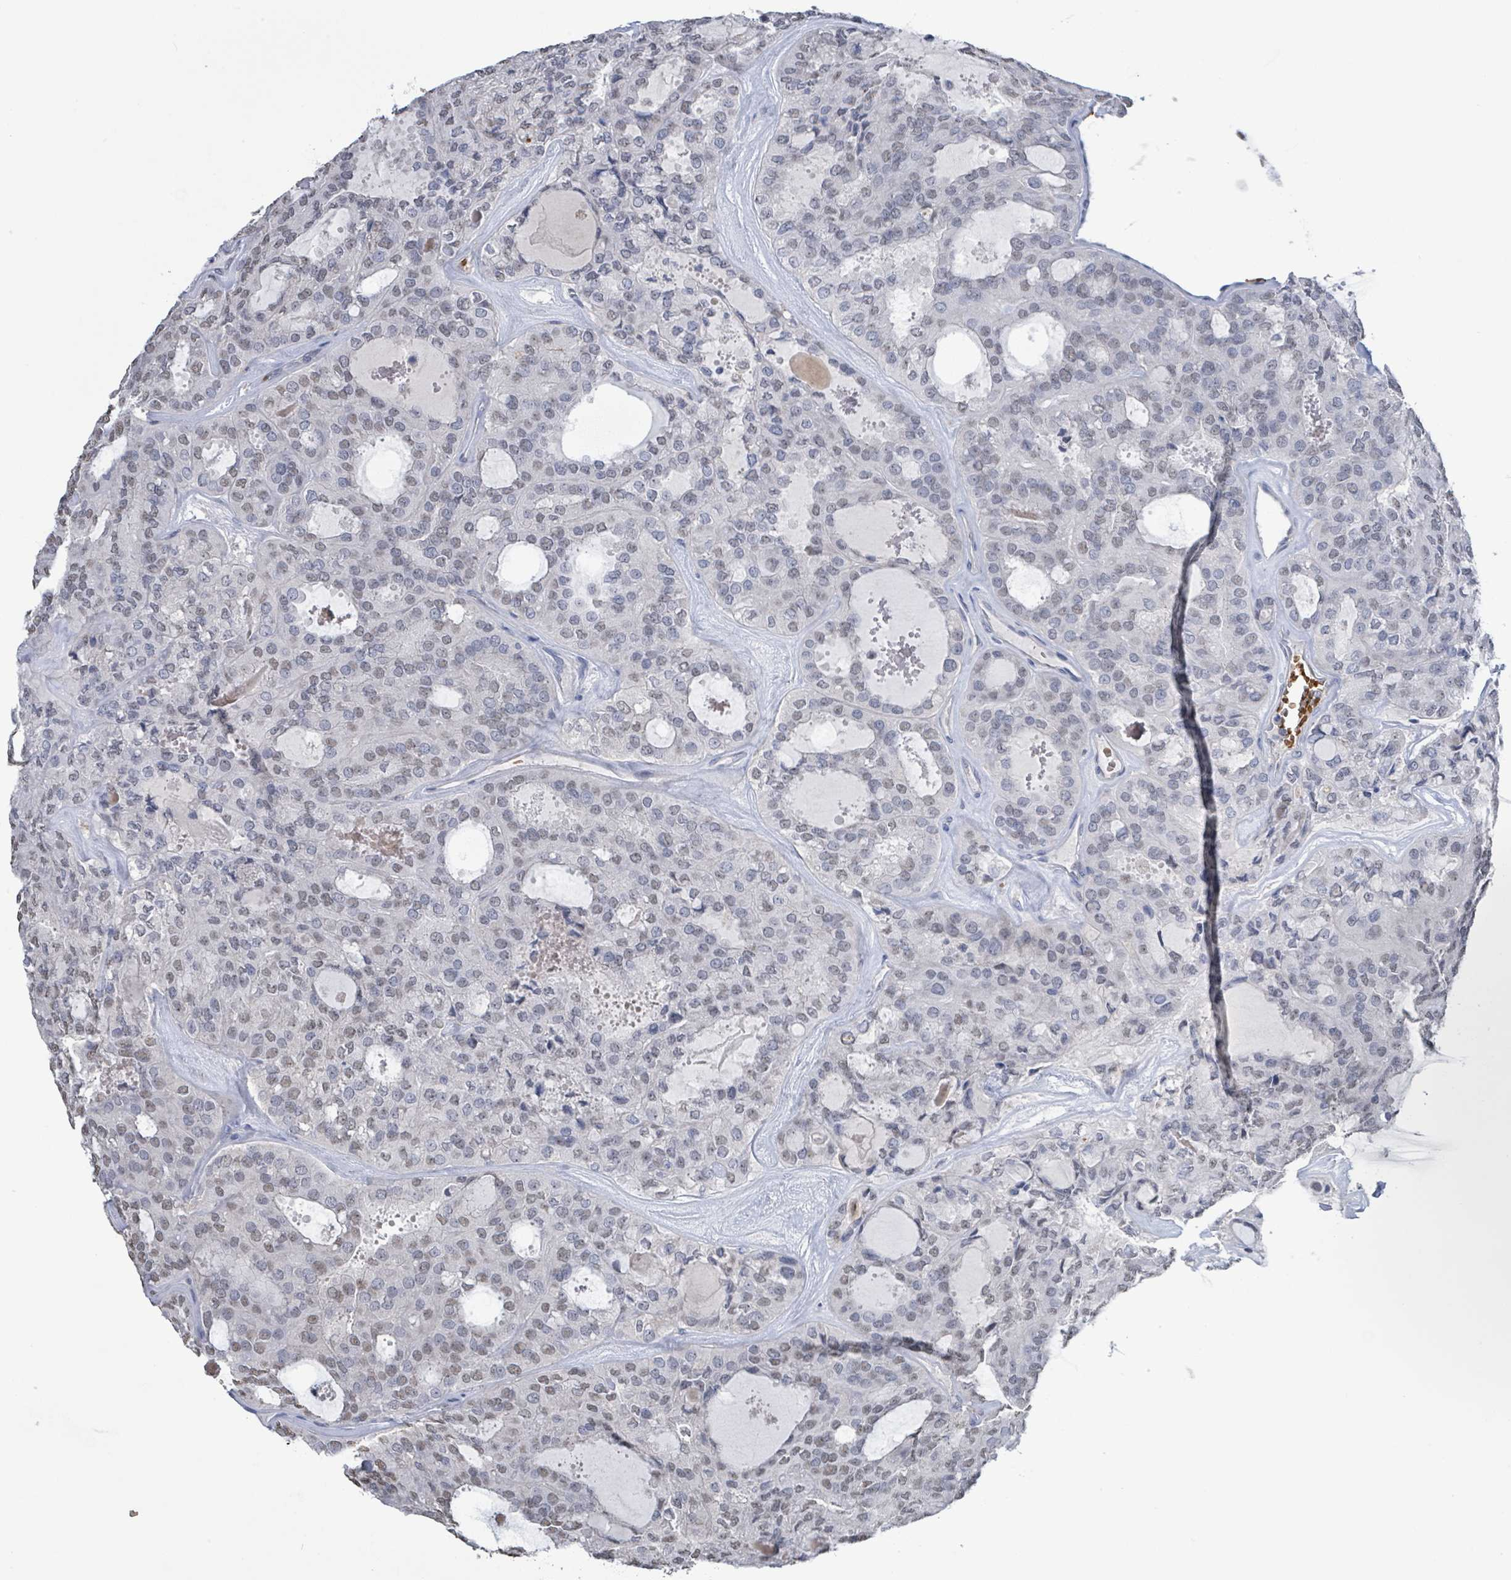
{"staining": {"intensity": "weak", "quantity": "<25%", "location": "nuclear"}, "tissue": "thyroid cancer", "cell_type": "Tumor cells", "image_type": "cancer", "snomed": [{"axis": "morphology", "description": "Follicular adenoma carcinoma, NOS"}, {"axis": "topography", "description": "Thyroid gland"}], "caption": "A histopathology image of thyroid cancer (follicular adenoma carcinoma) stained for a protein demonstrates no brown staining in tumor cells.", "gene": "SEBOX", "patient": {"sex": "male", "age": 75}}